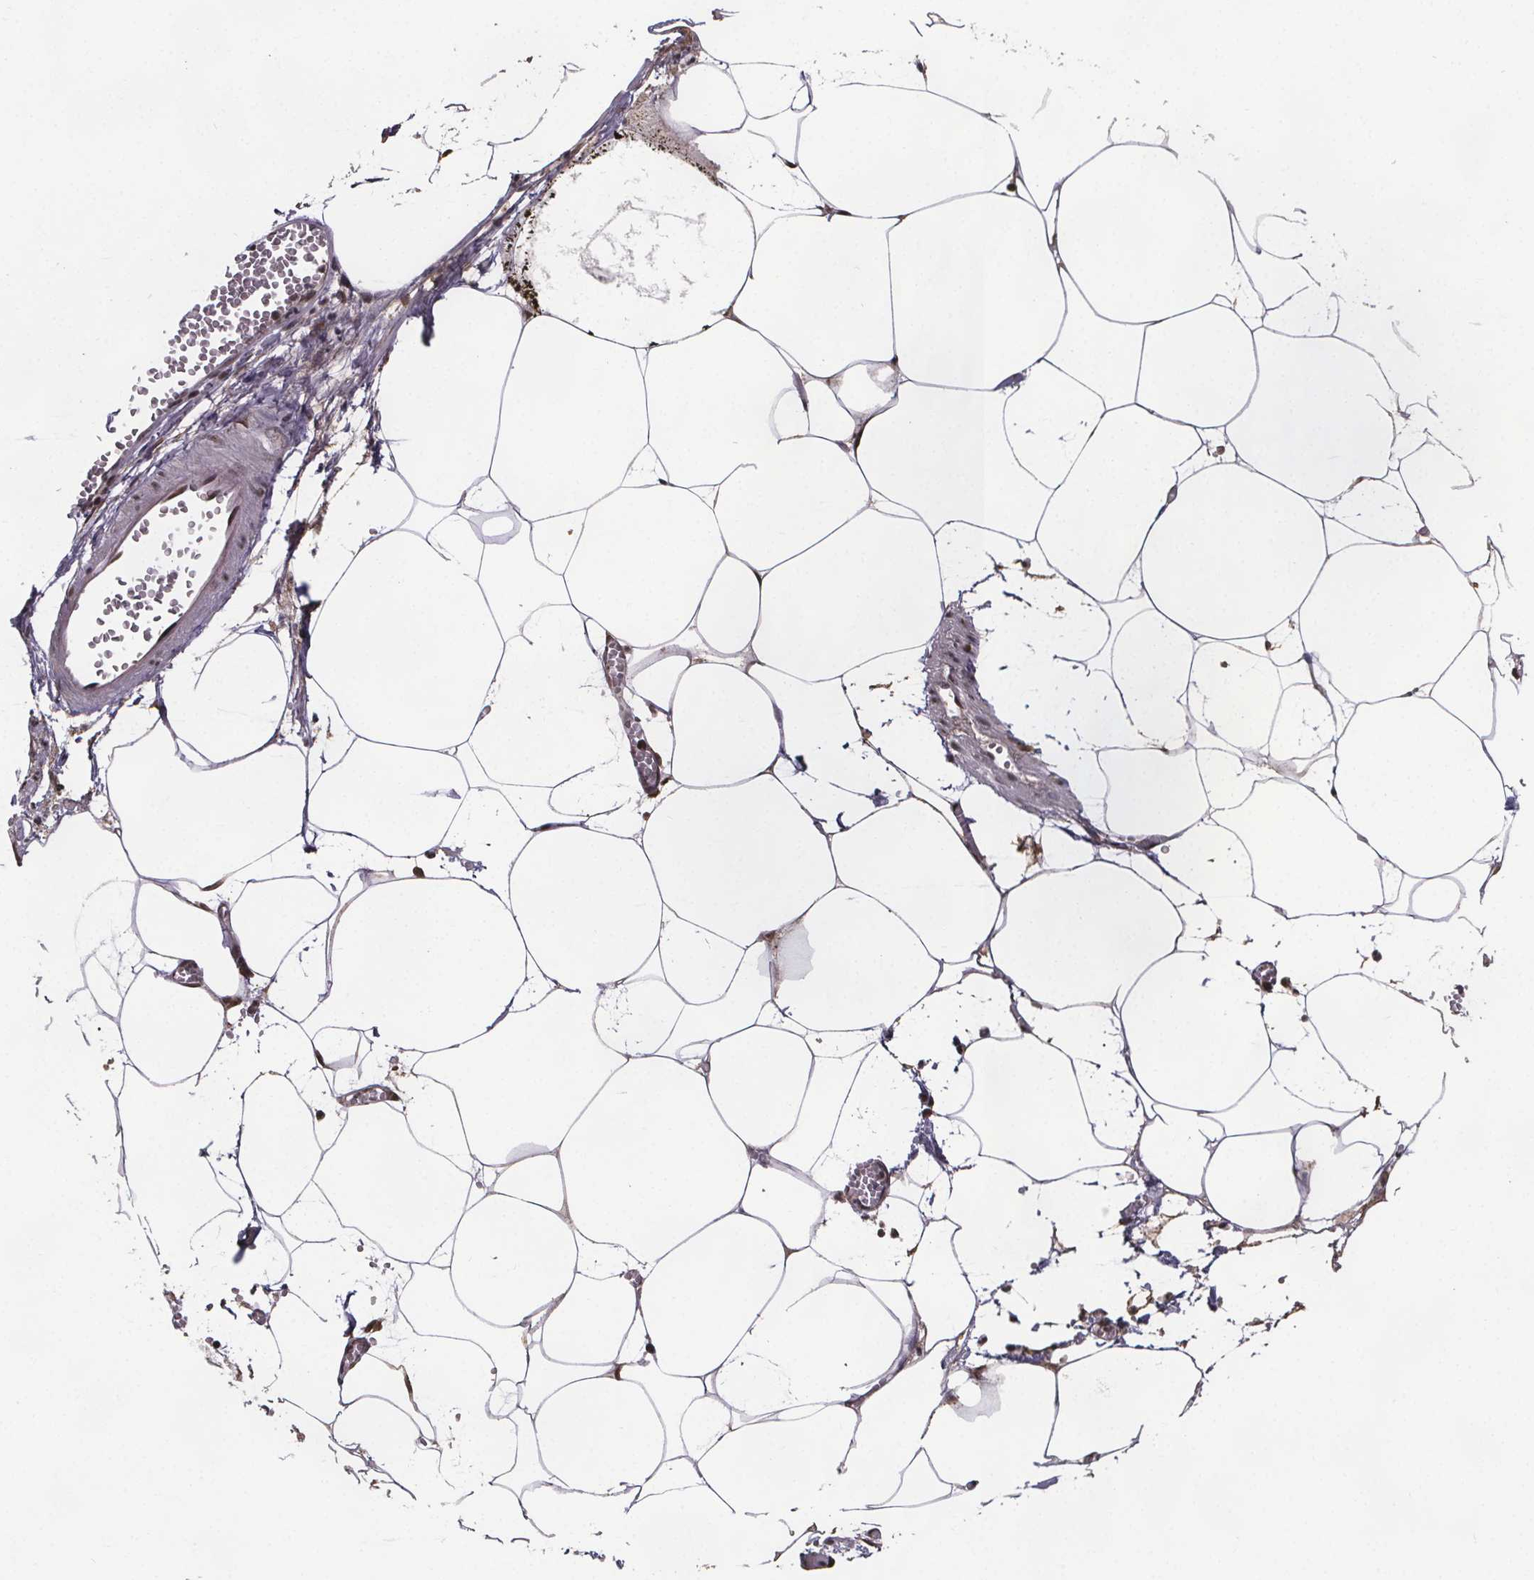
{"staining": {"intensity": "negative", "quantity": "none", "location": "none"}, "tissue": "adipose tissue", "cell_type": "Adipocytes", "image_type": "normal", "snomed": [{"axis": "morphology", "description": "Normal tissue, NOS"}, {"axis": "topography", "description": "Adipose tissue"}, {"axis": "topography", "description": "Pancreas"}, {"axis": "topography", "description": "Peripheral nerve tissue"}], "caption": "A histopathology image of adipose tissue stained for a protein shows no brown staining in adipocytes.", "gene": "U2SURP", "patient": {"sex": "female", "age": 58}}